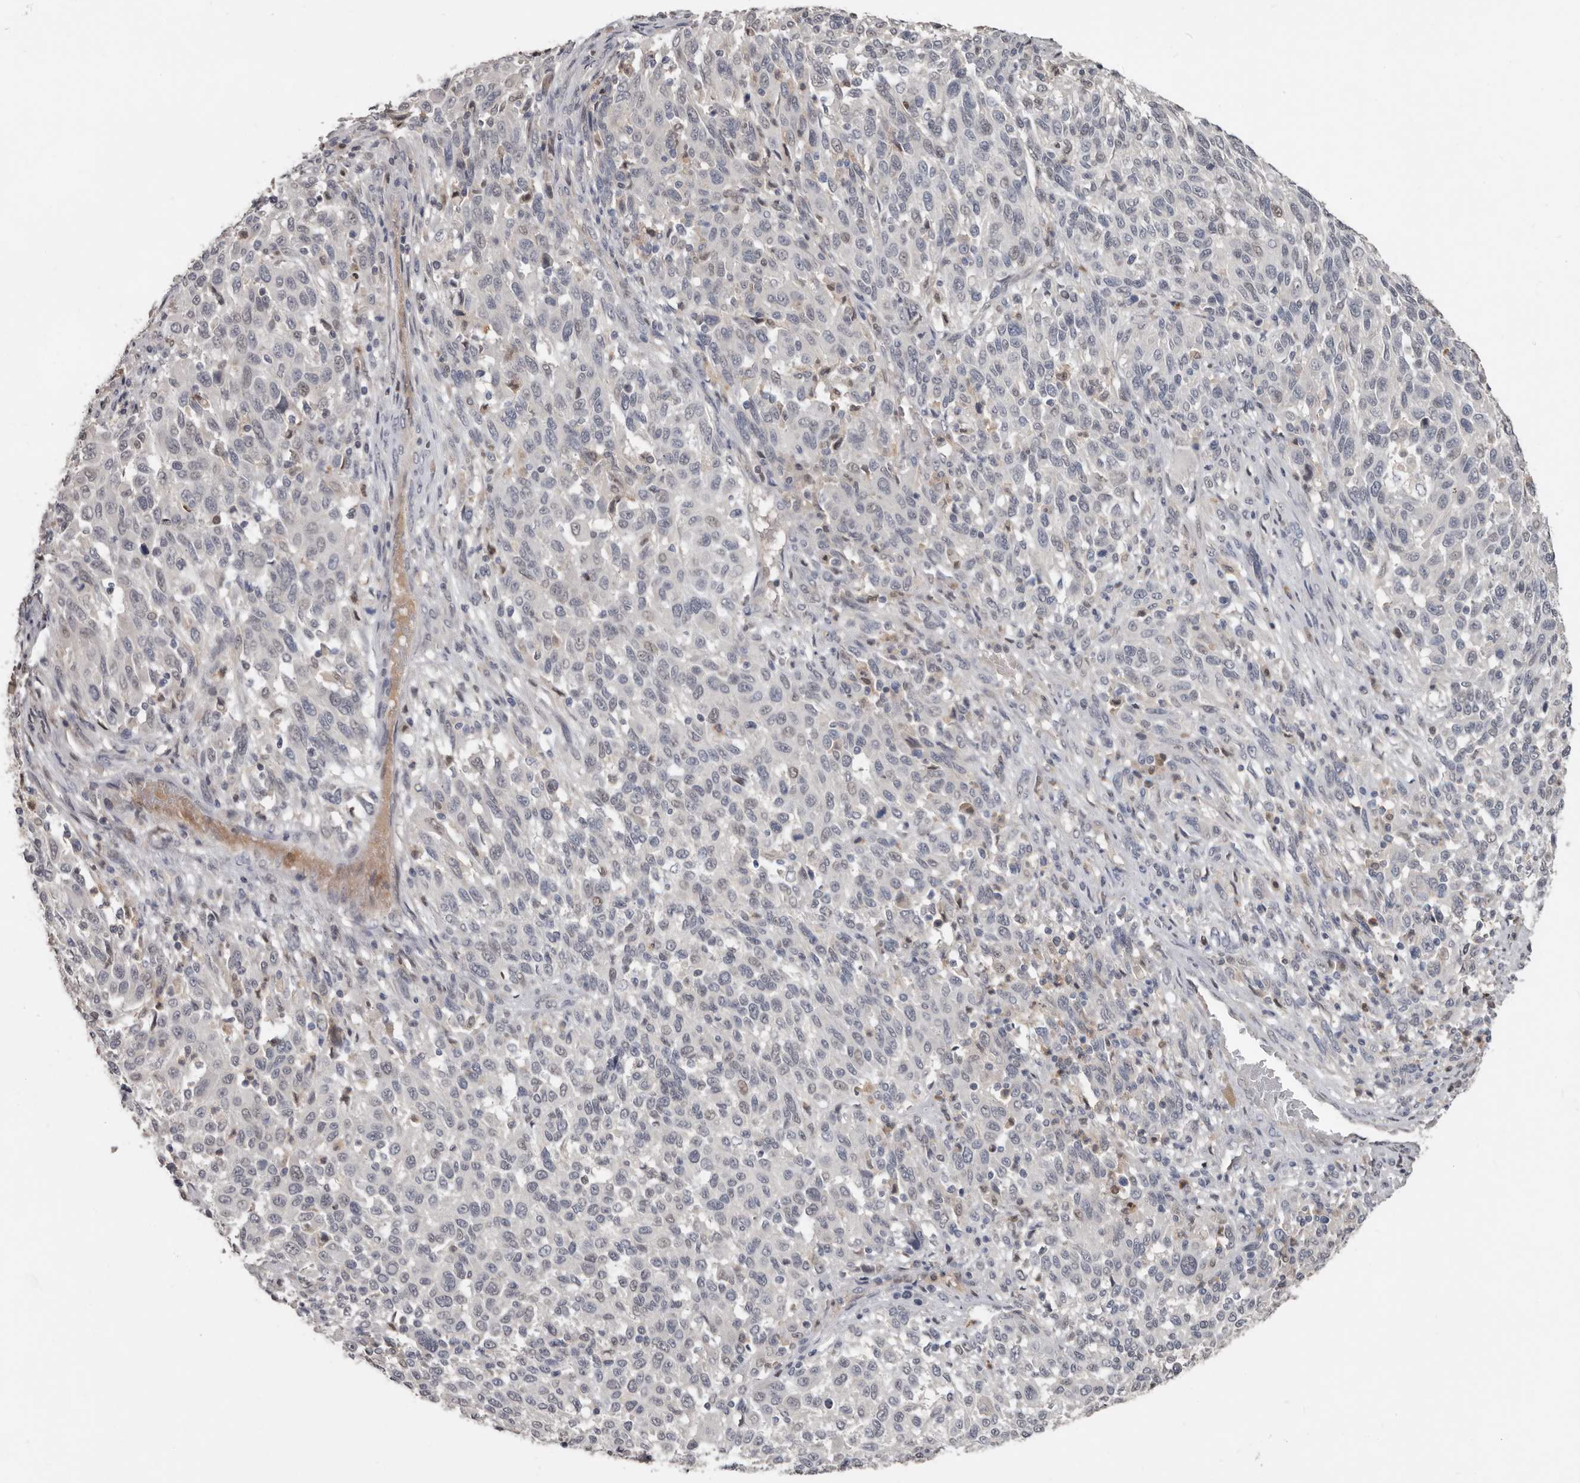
{"staining": {"intensity": "negative", "quantity": "none", "location": "none"}, "tissue": "melanoma", "cell_type": "Tumor cells", "image_type": "cancer", "snomed": [{"axis": "morphology", "description": "Malignant melanoma, Metastatic site"}, {"axis": "topography", "description": "Lymph node"}], "caption": "Histopathology image shows no significant protein positivity in tumor cells of melanoma. Brightfield microscopy of immunohistochemistry stained with DAB (3,3'-diaminobenzidine) (brown) and hematoxylin (blue), captured at high magnification.", "gene": "RBKS", "patient": {"sex": "male", "age": 61}}